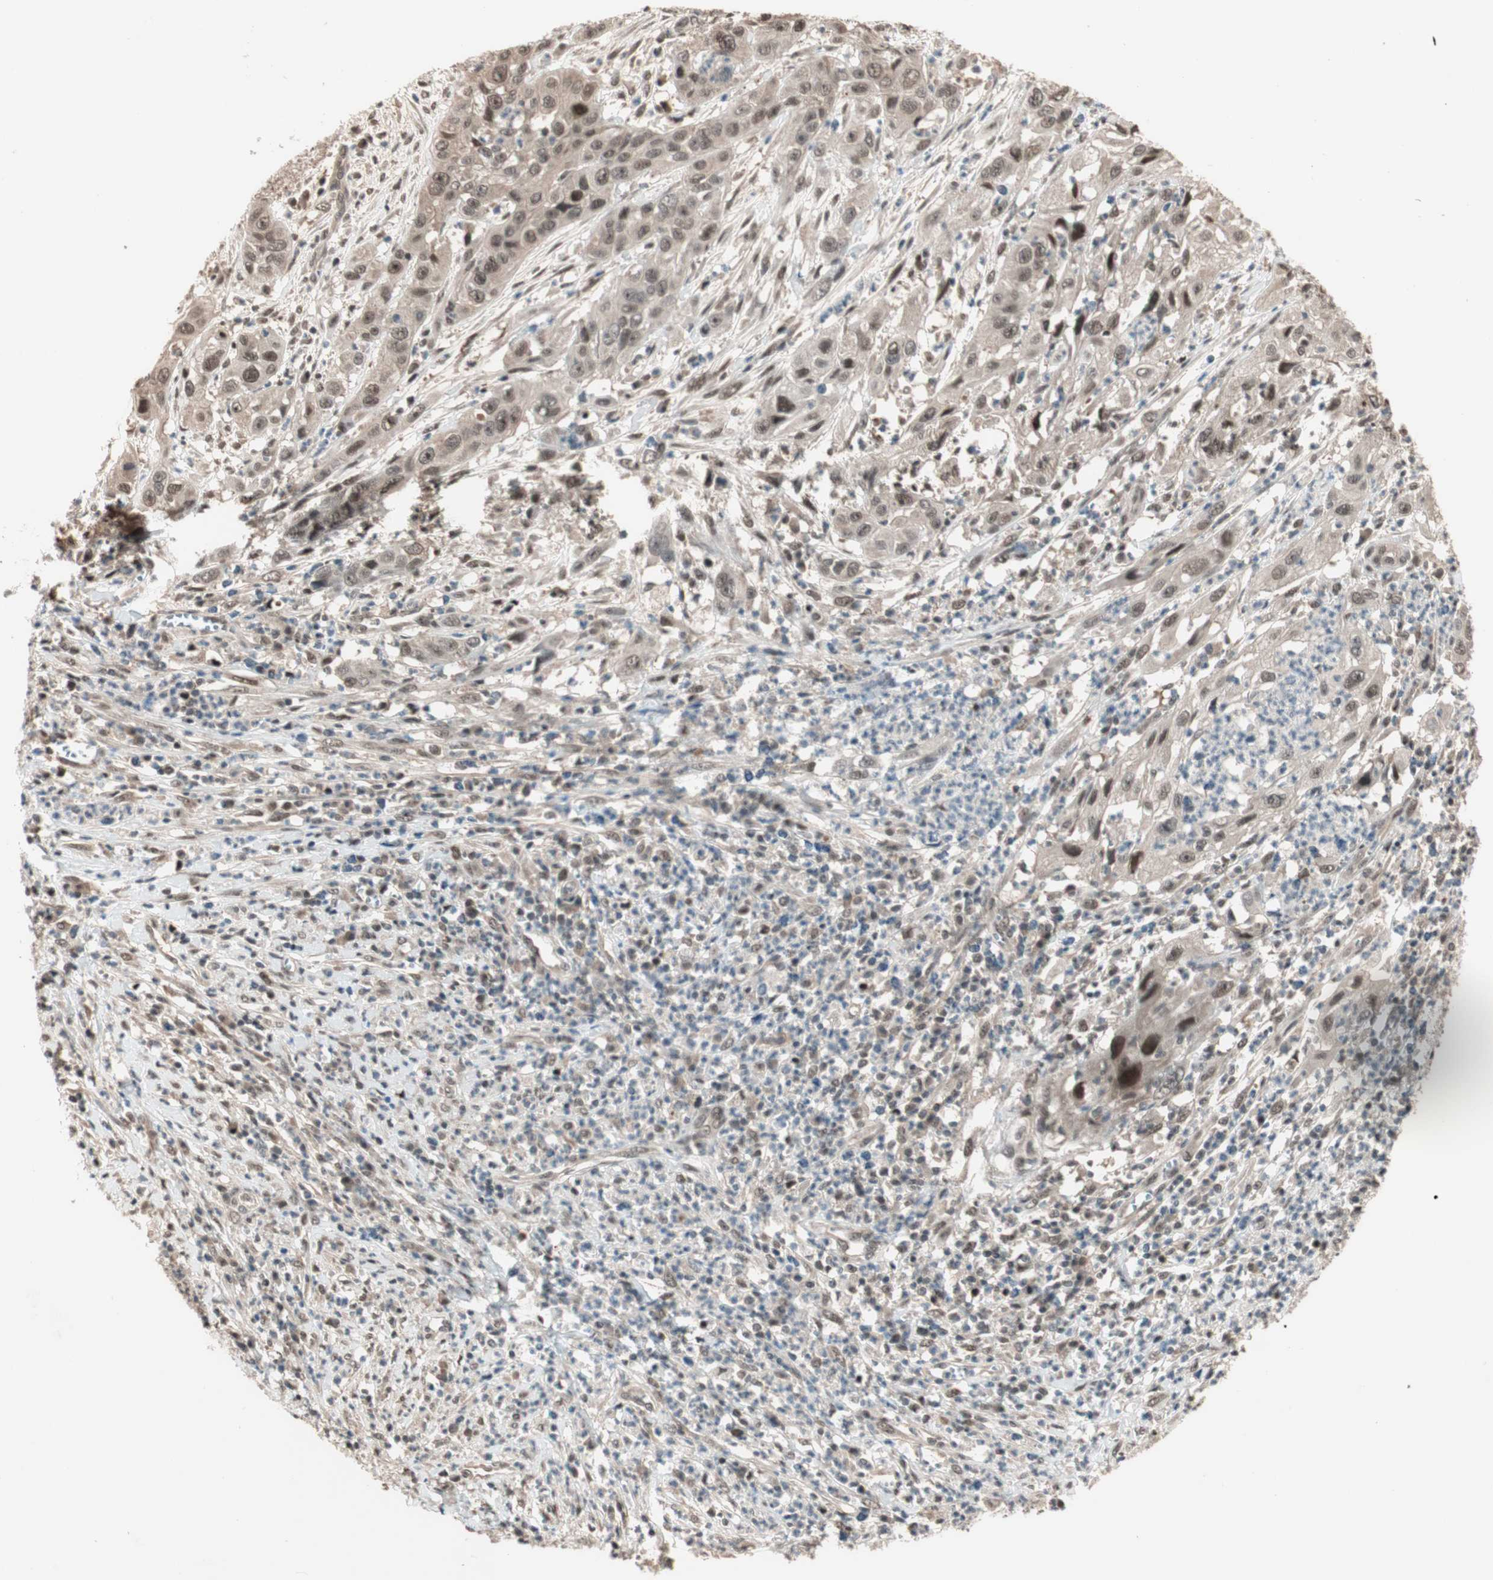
{"staining": {"intensity": "moderate", "quantity": ">75%", "location": "nuclear"}, "tissue": "cervical cancer", "cell_type": "Tumor cells", "image_type": "cancer", "snomed": [{"axis": "morphology", "description": "Squamous cell carcinoma, NOS"}, {"axis": "topography", "description": "Cervix"}], "caption": "Cervical cancer stained with a protein marker displays moderate staining in tumor cells.", "gene": "ZNF701", "patient": {"sex": "female", "age": 32}}